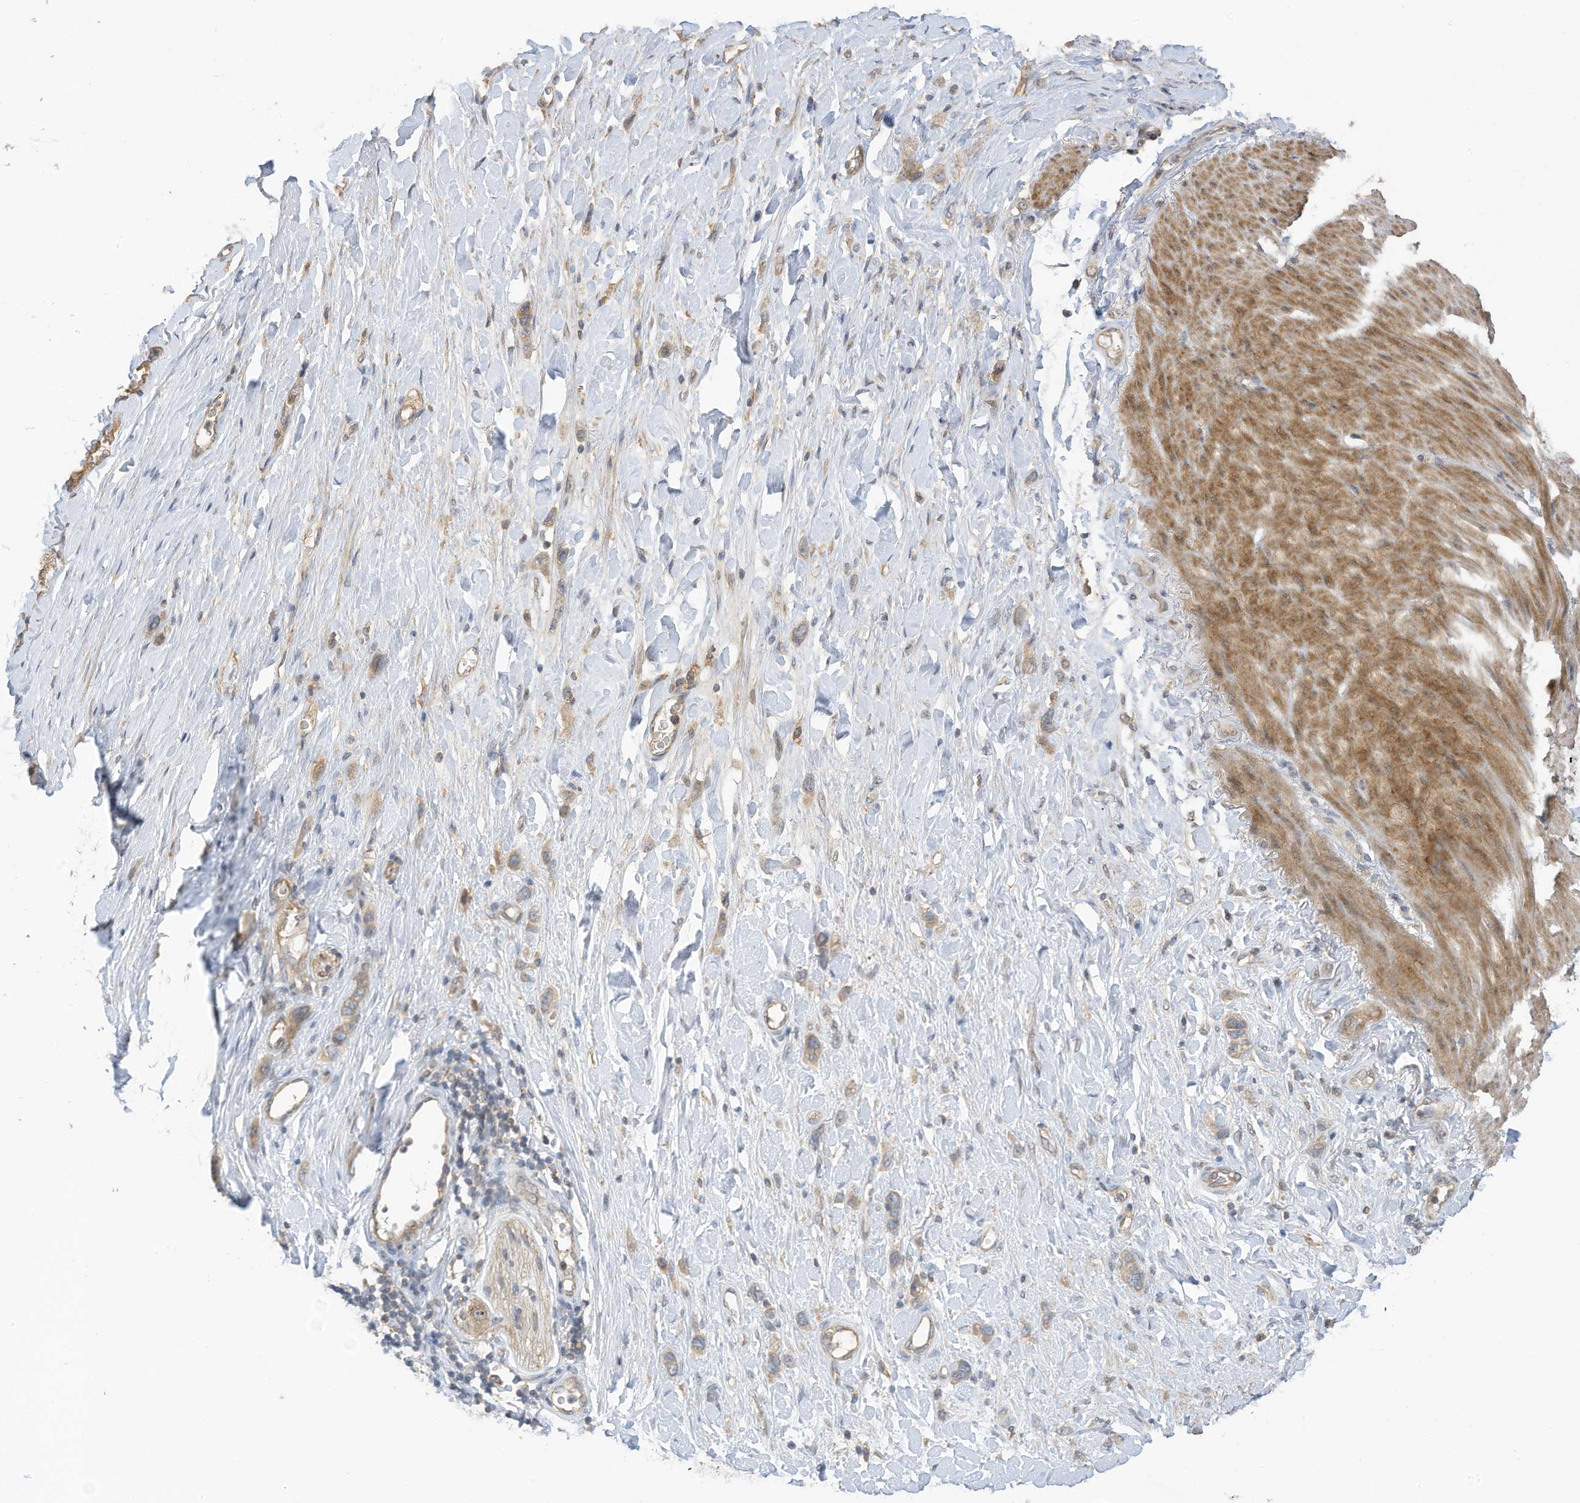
{"staining": {"intensity": "weak", "quantity": ">75%", "location": "cytoplasmic/membranous"}, "tissue": "stomach cancer", "cell_type": "Tumor cells", "image_type": "cancer", "snomed": [{"axis": "morphology", "description": "Adenocarcinoma, NOS"}, {"axis": "topography", "description": "Stomach"}], "caption": "Stomach adenocarcinoma was stained to show a protein in brown. There is low levels of weak cytoplasmic/membranous expression in about >75% of tumor cells. (Stains: DAB in brown, nuclei in blue, Microscopy: brightfield microscopy at high magnification).", "gene": "REC8", "patient": {"sex": "female", "age": 65}}